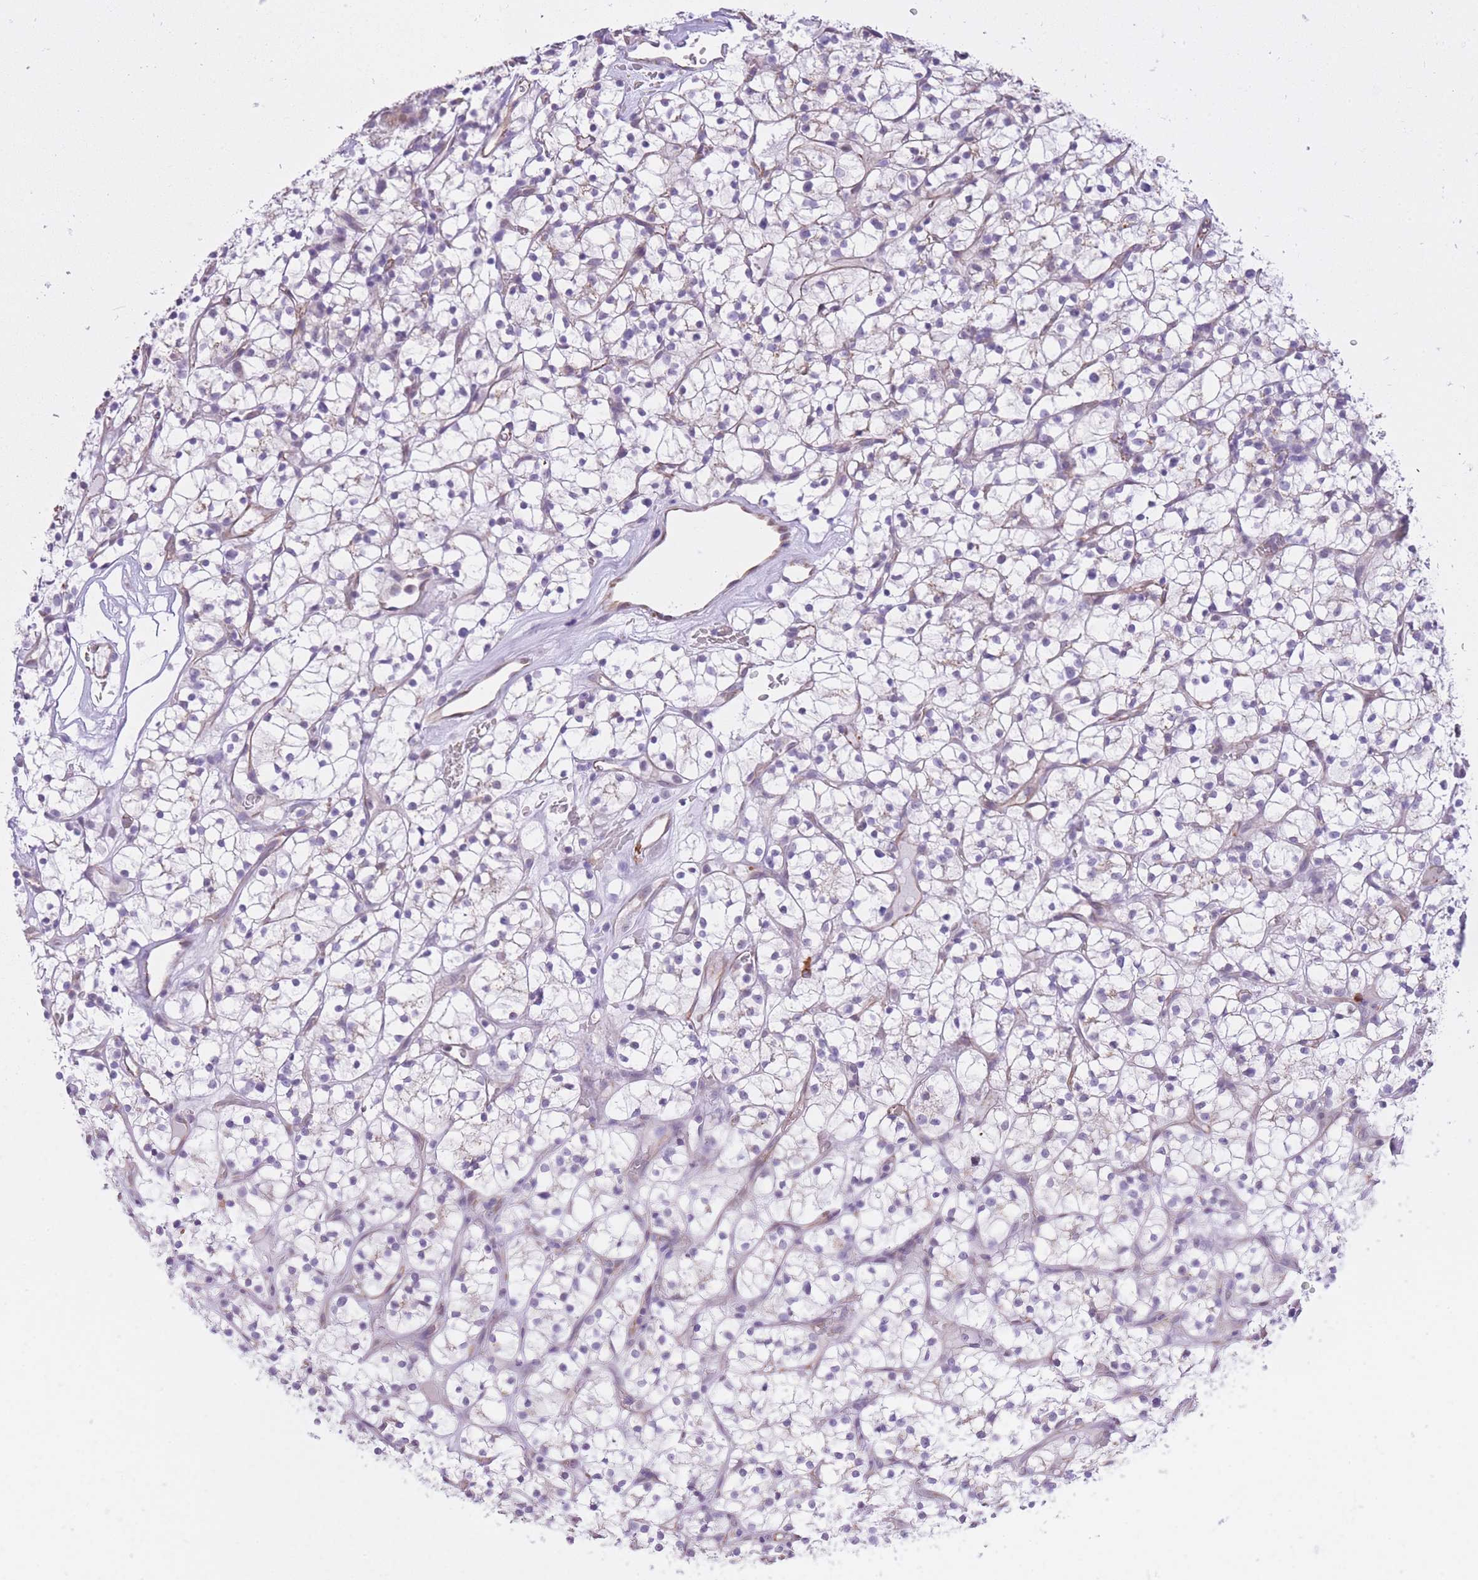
{"staining": {"intensity": "negative", "quantity": "none", "location": "none"}, "tissue": "renal cancer", "cell_type": "Tumor cells", "image_type": "cancer", "snomed": [{"axis": "morphology", "description": "Adenocarcinoma, NOS"}, {"axis": "topography", "description": "Kidney"}], "caption": "Immunohistochemistry of renal cancer (adenocarcinoma) exhibits no positivity in tumor cells.", "gene": "MEIOSIN", "patient": {"sex": "female", "age": 64}}